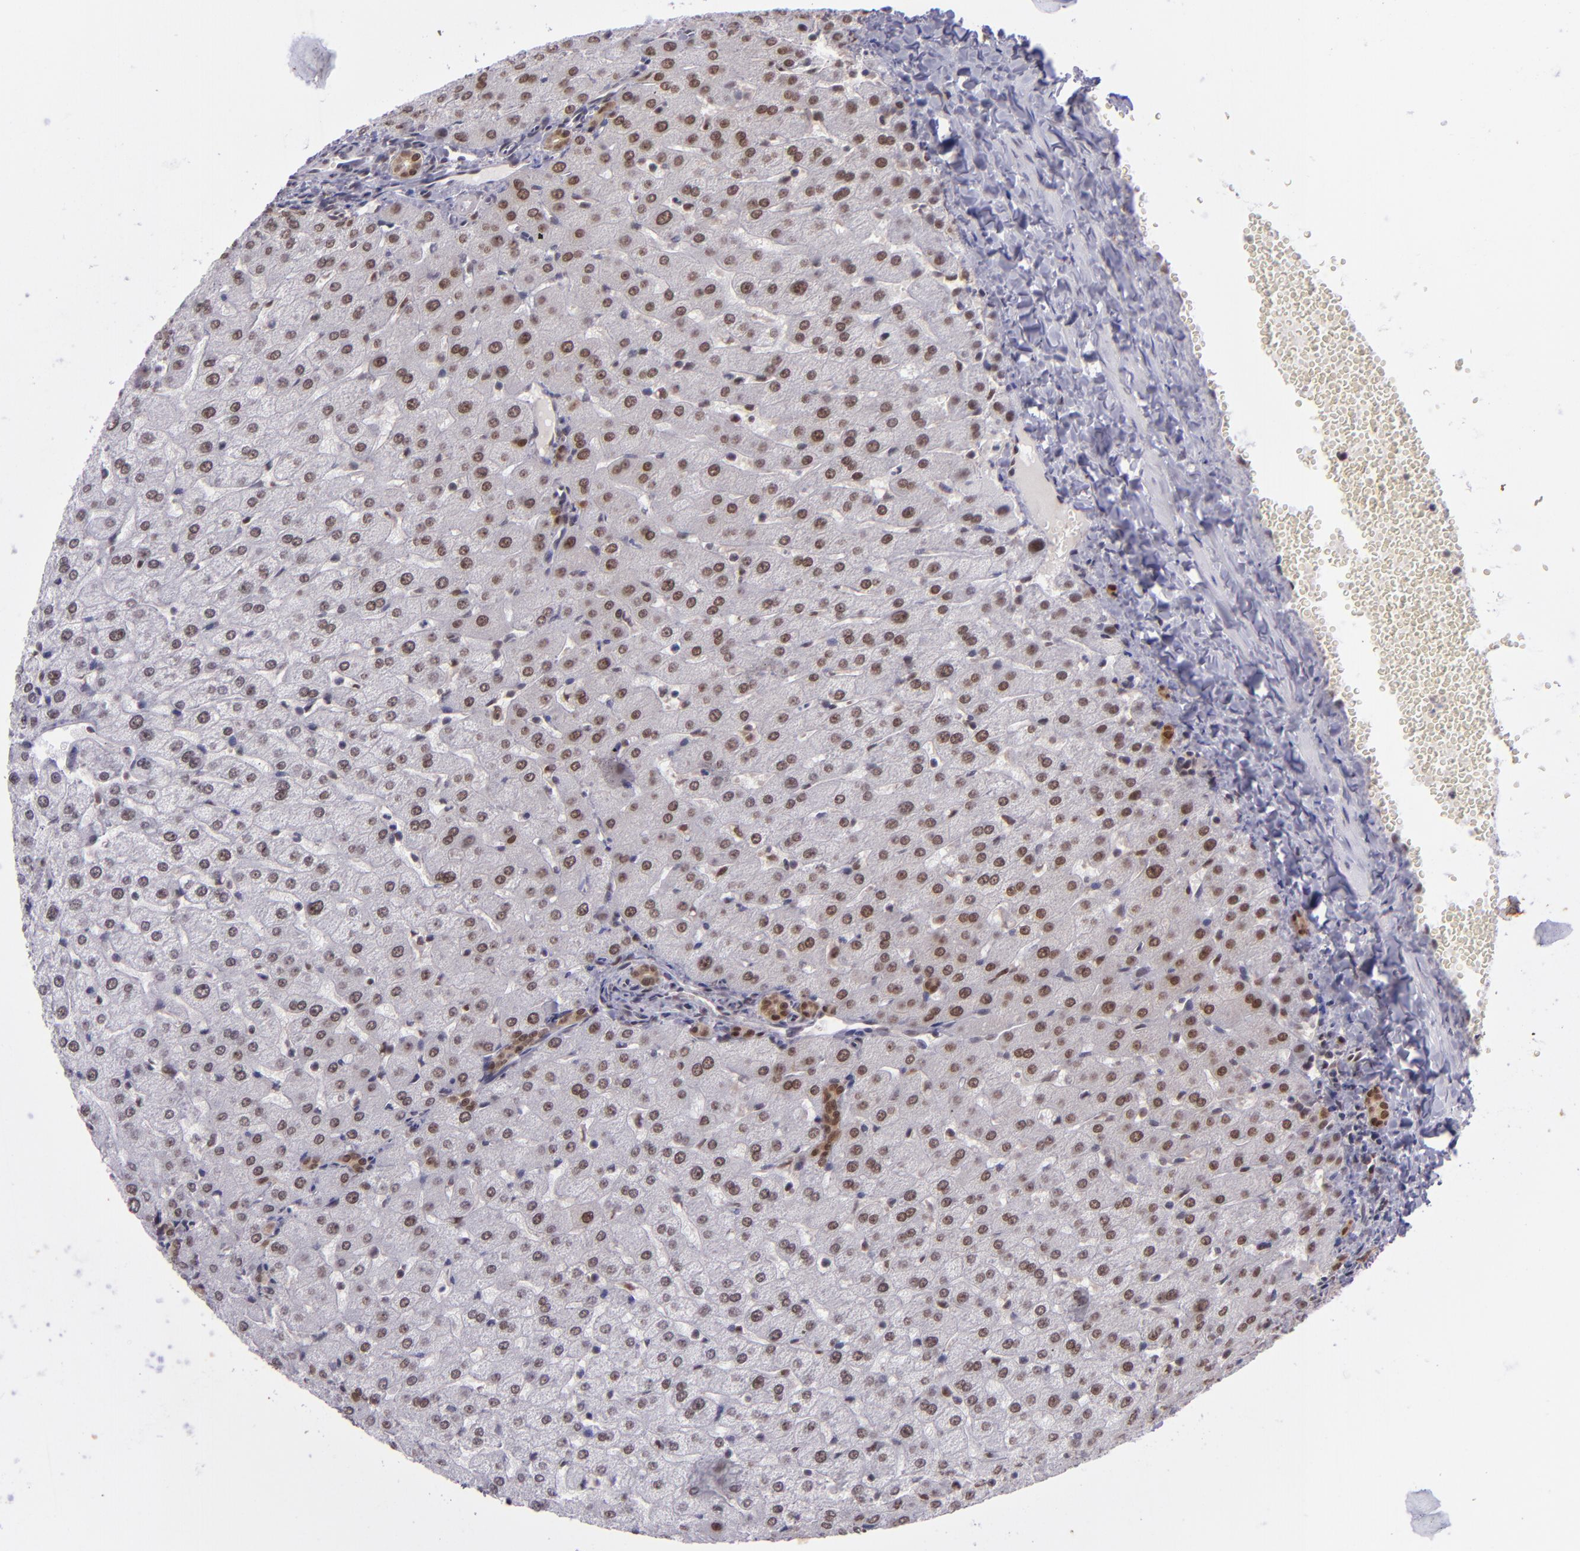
{"staining": {"intensity": "moderate", "quantity": ">75%", "location": "cytoplasmic/membranous,nuclear"}, "tissue": "liver", "cell_type": "Cholangiocytes", "image_type": "normal", "snomed": [{"axis": "morphology", "description": "Normal tissue, NOS"}, {"axis": "morphology", "description": "Fibrosis, NOS"}, {"axis": "topography", "description": "Liver"}], "caption": "A micrograph of liver stained for a protein exhibits moderate cytoplasmic/membranous,nuclear brown staining in cholangiocytes. (Stains: DAB (3,3'-diaminobenzidine) in brown, nuclei in blue, Microscopy: brightfield microscopy at high magnification).", "gene": "BAG1", "patient": {"sex": "female", "age": 29}}